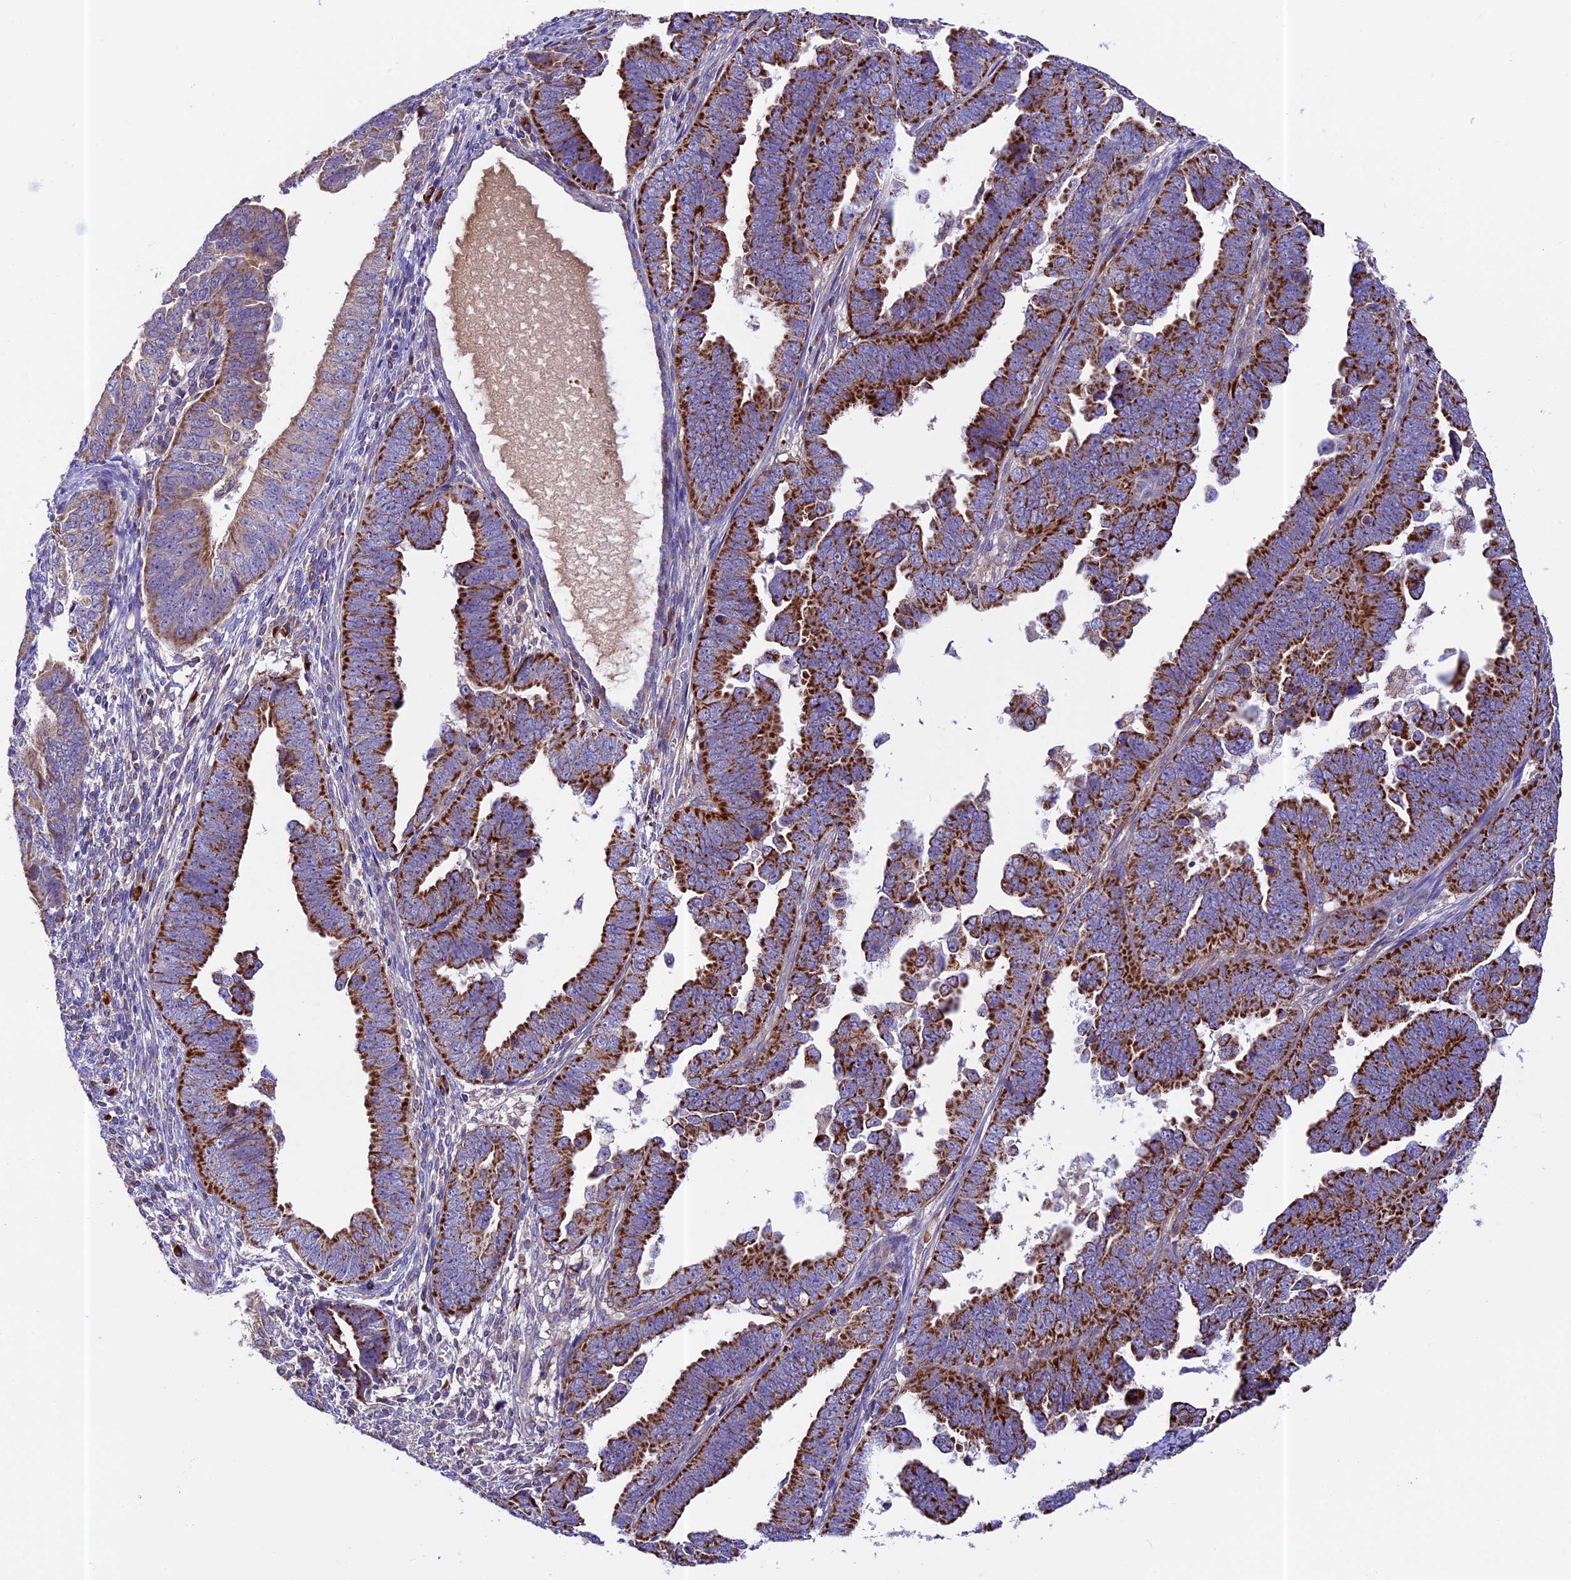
{"staining": {"intensity": "strong", "quantity": ">75%", "location": "cytoplasmic/membranous"}, "tissue": "endometrial cancer", "cell_type": "Tumor cells", "image_type": "cancer", "snomed": [{"axis": "morphology", "description": "Adenocarcinoma, NOS"}, {"axis": "topography", "description": "Endometrium"}], "caption": "A photomicrograph of endometrial adenocarcinoma stained for a protein shows strong cytoplasmic/membranous brown staining in tumor cells. (DAB (3,3'-diaminobenzidine) = brown stain, brightfield microscopy at high magnification).", "gene": "METTL22", "patient": {"sex": "female", "age": 75}}